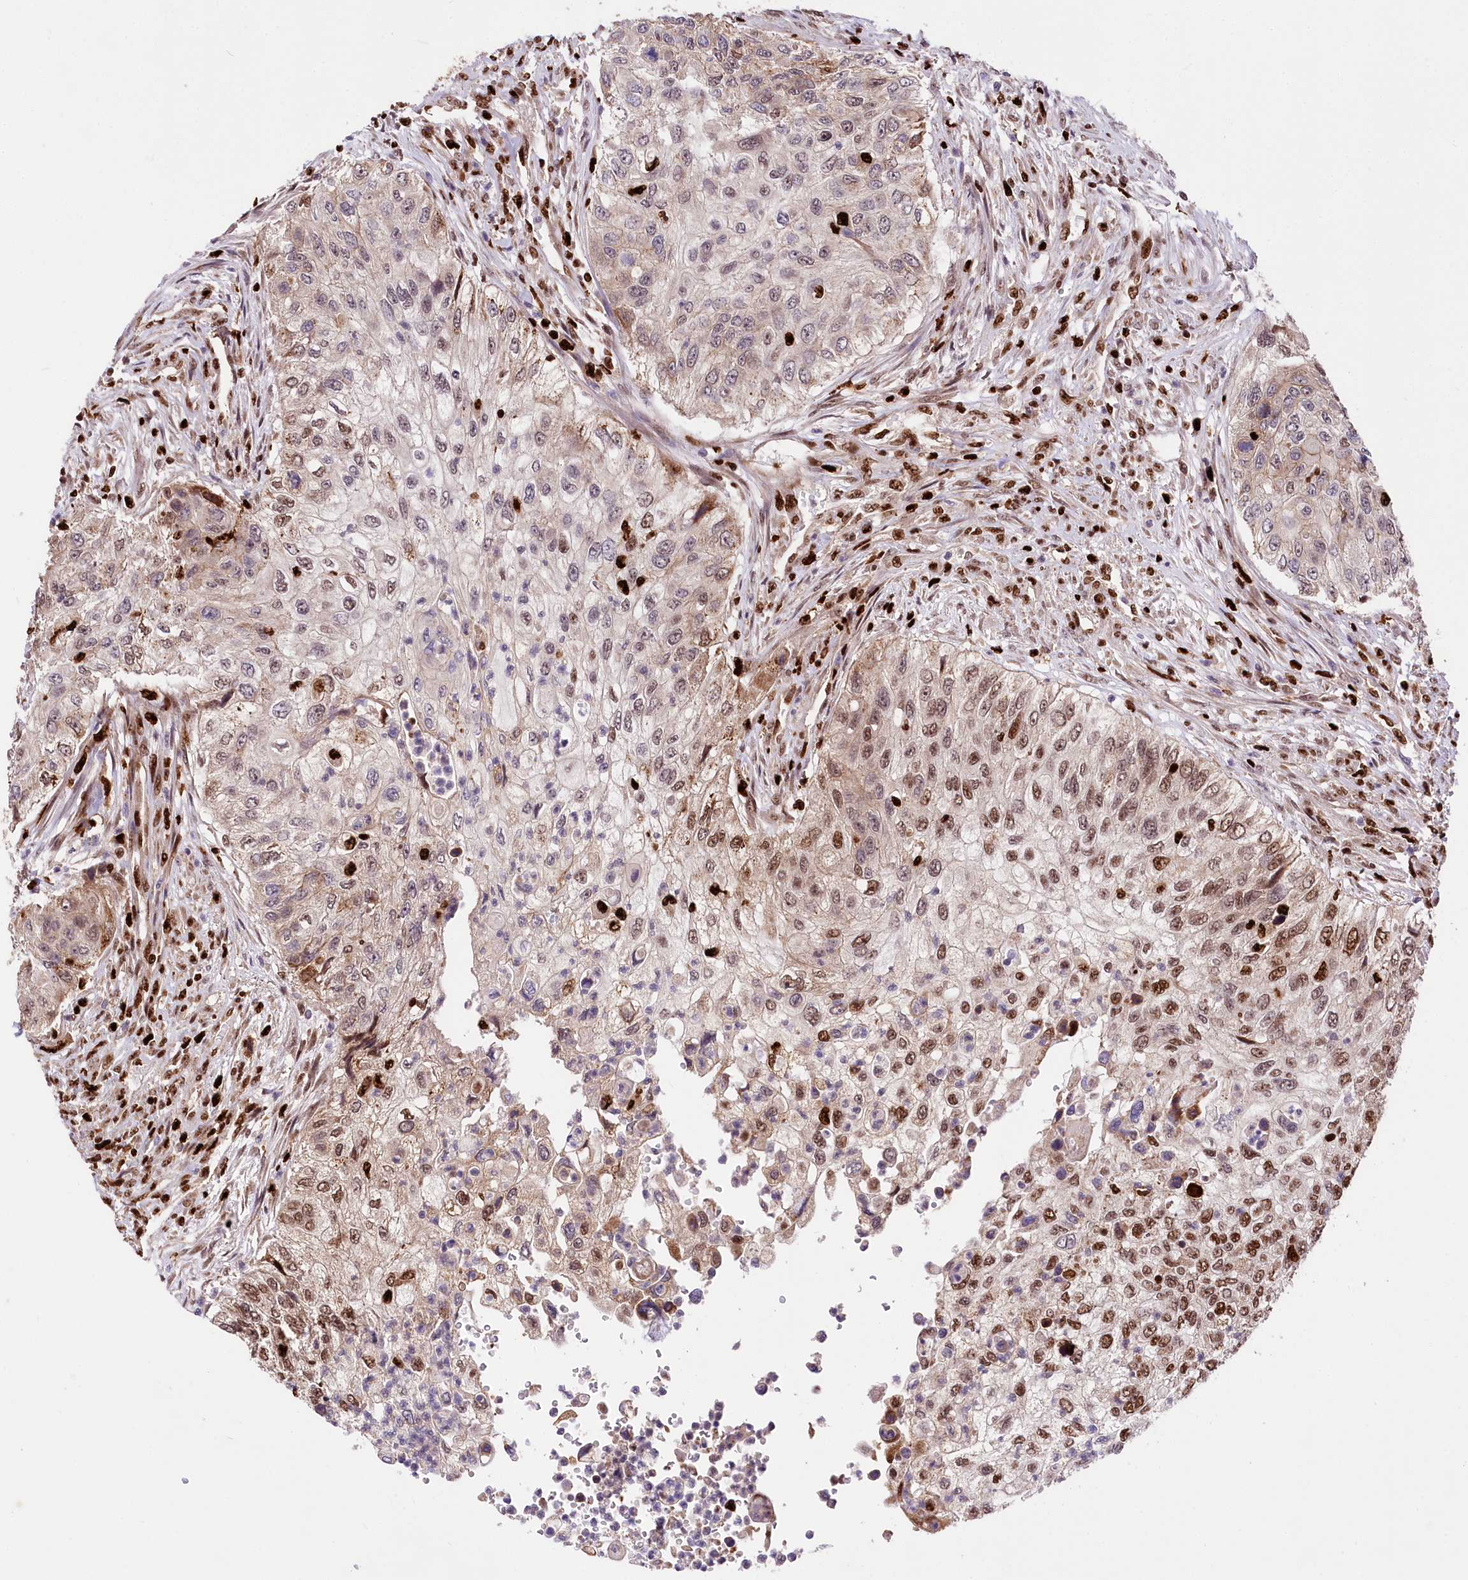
{"staining": {"intensity": "moderate", "quantity": "25%-75%", "location": "nuclear"}, "tissue": "urothelial cancer", "cell_type": "Tumor cells", "image_type": "cancer", "snomed": [{"axis": "morphology", "description": "Urothelial carcinoma, High grade"}, {"axis": "topography", "description": "Urinary bladder"}], "caption": "Urothelial cancer stained with a brown dye exhibits moderate nuclear positive expression in approximately 25%-75% of tumor cells.", "gene": "FIGN", "patient": {"sex": "female", "age": 60}}